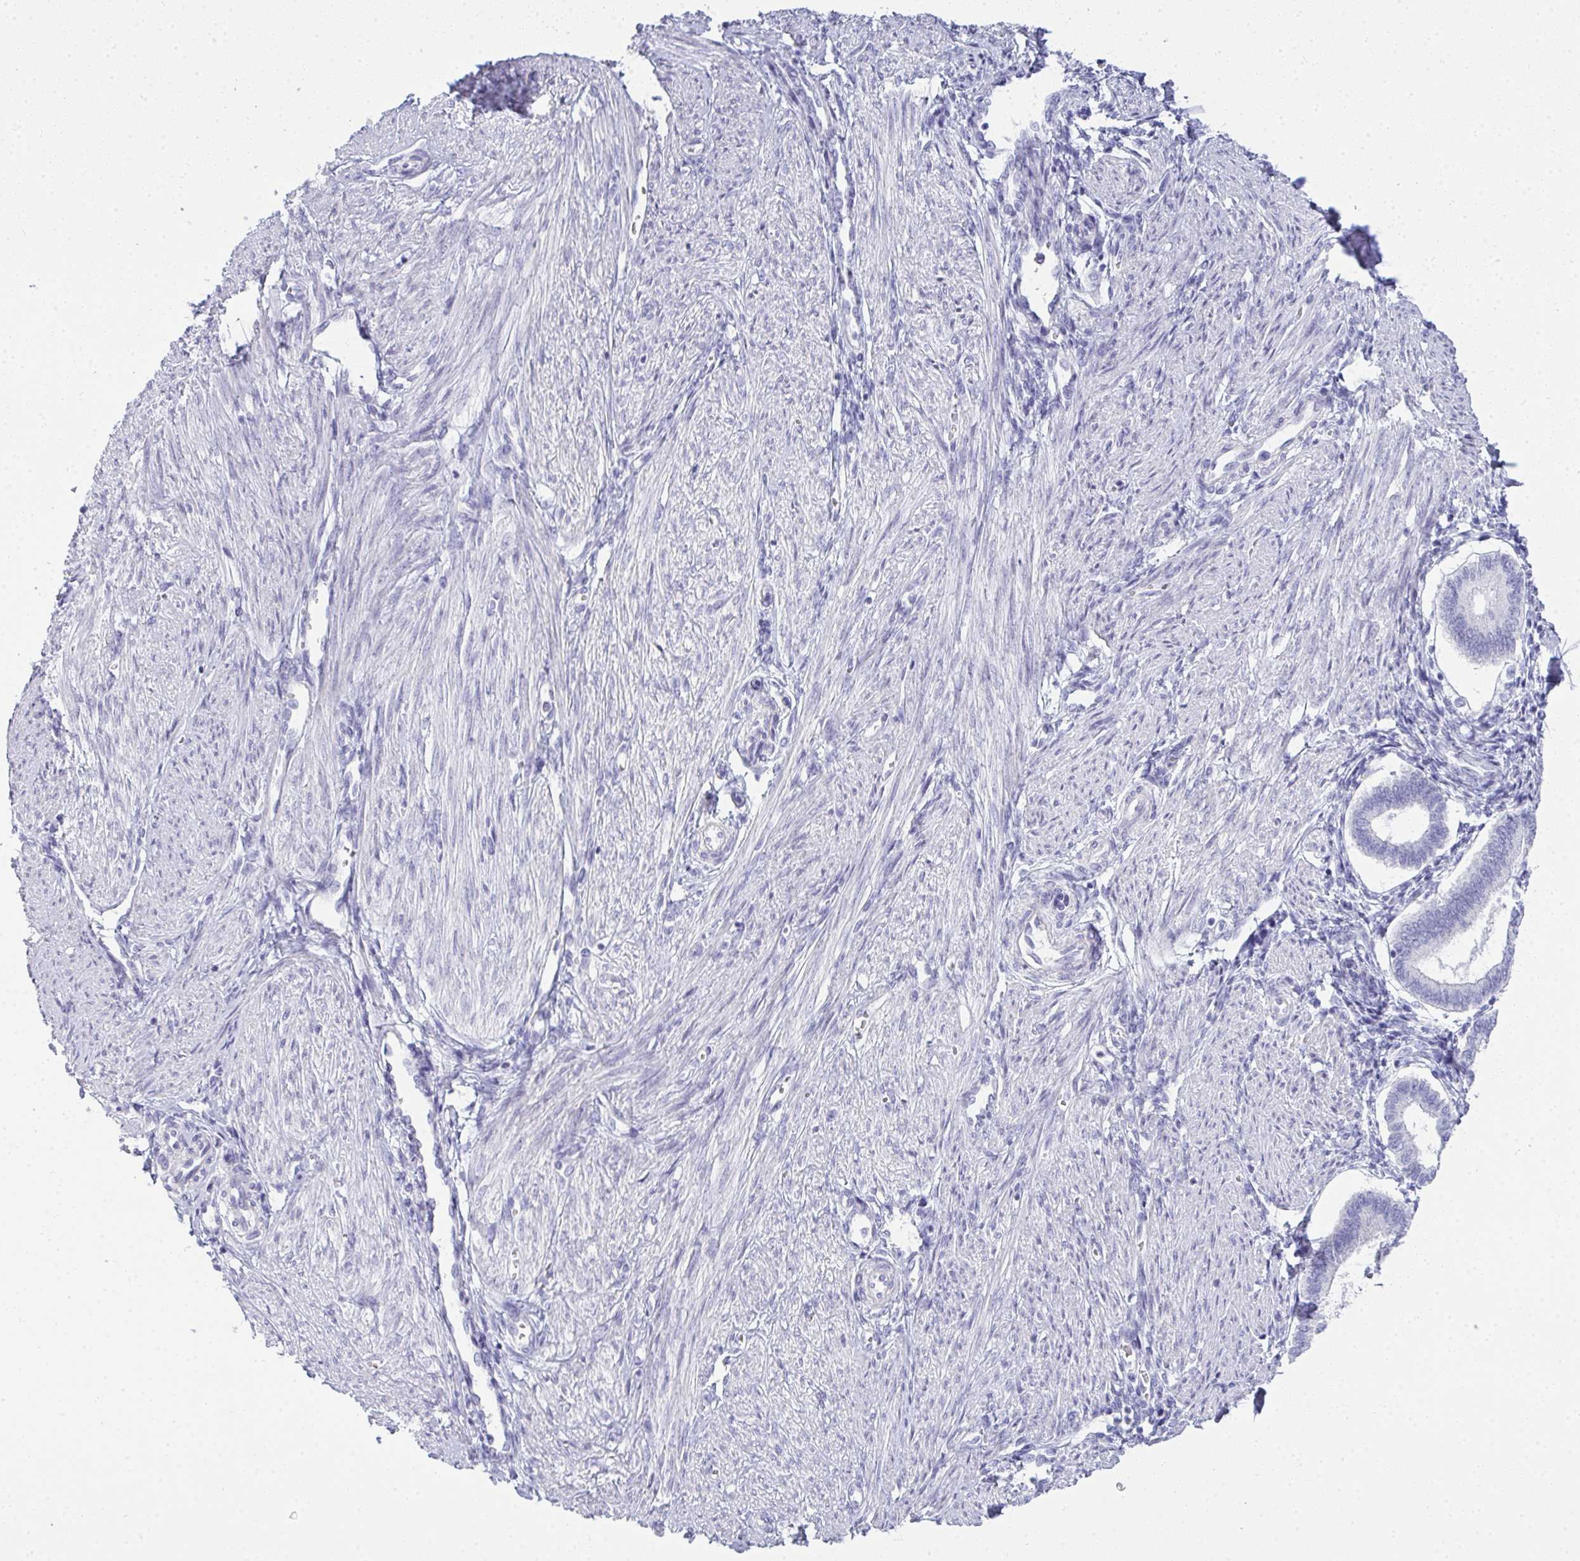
{"staining": {"intensity": "negative", "quantity": "none", "location": "none"}, "tissue": "endometrium", "cell_type": "Cells in endometrial stroma", "image_type": "normal", "snomed": [{"axis": "morphology", "description": "Normal tissue, NOS"}, {"axis": "topography", "description": "Endometrium"}], "caption": "Protein analysis of unremarkable endometrium reveals no significant staining in cells in endometrial stroma. (DAB (3,3'-diaminobenzidine) immunohistochemistry with hematoxylin counter stain).", "gene": "GSDMB", "patient": {"sex": "female", "age": 24}}